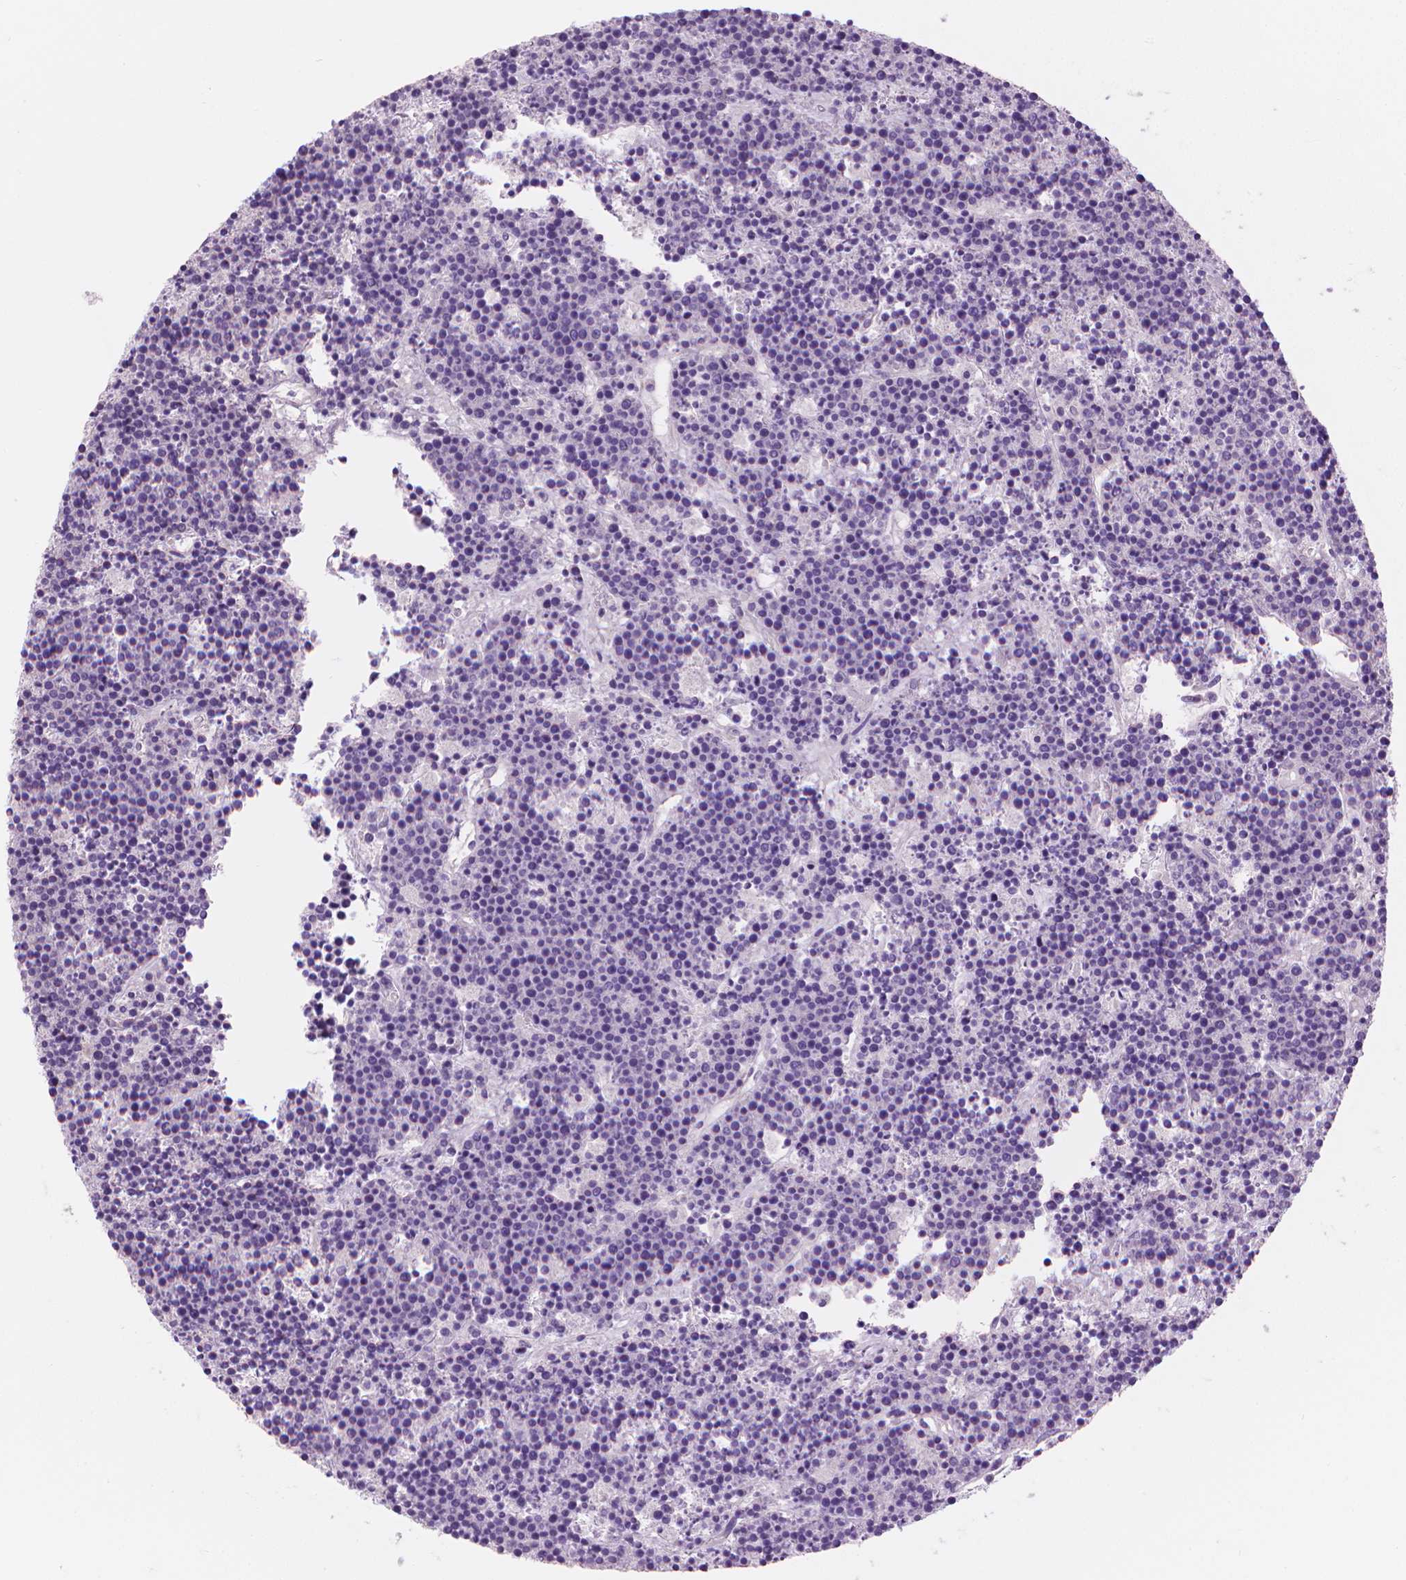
{"staining": {"intensity": "negative", "quantity": "none", "location": "none"}, "tissue": "lymphoma", "cell_type": "Tumor cells", "image_type": "cancer", "snomed": [{"axis": "morphology", "description": "Malignant lymphoma, non-Hodgkin's type, High grade"}, {"axis": "topography", "description": "Ovary"}], "caption": "There is no significant positivity in tumor cells of high-grade malignant lymphoma, non-Hodgkin's type.", "gene": "SAXO2", "patient": {"sex": "female", "age": 56}}